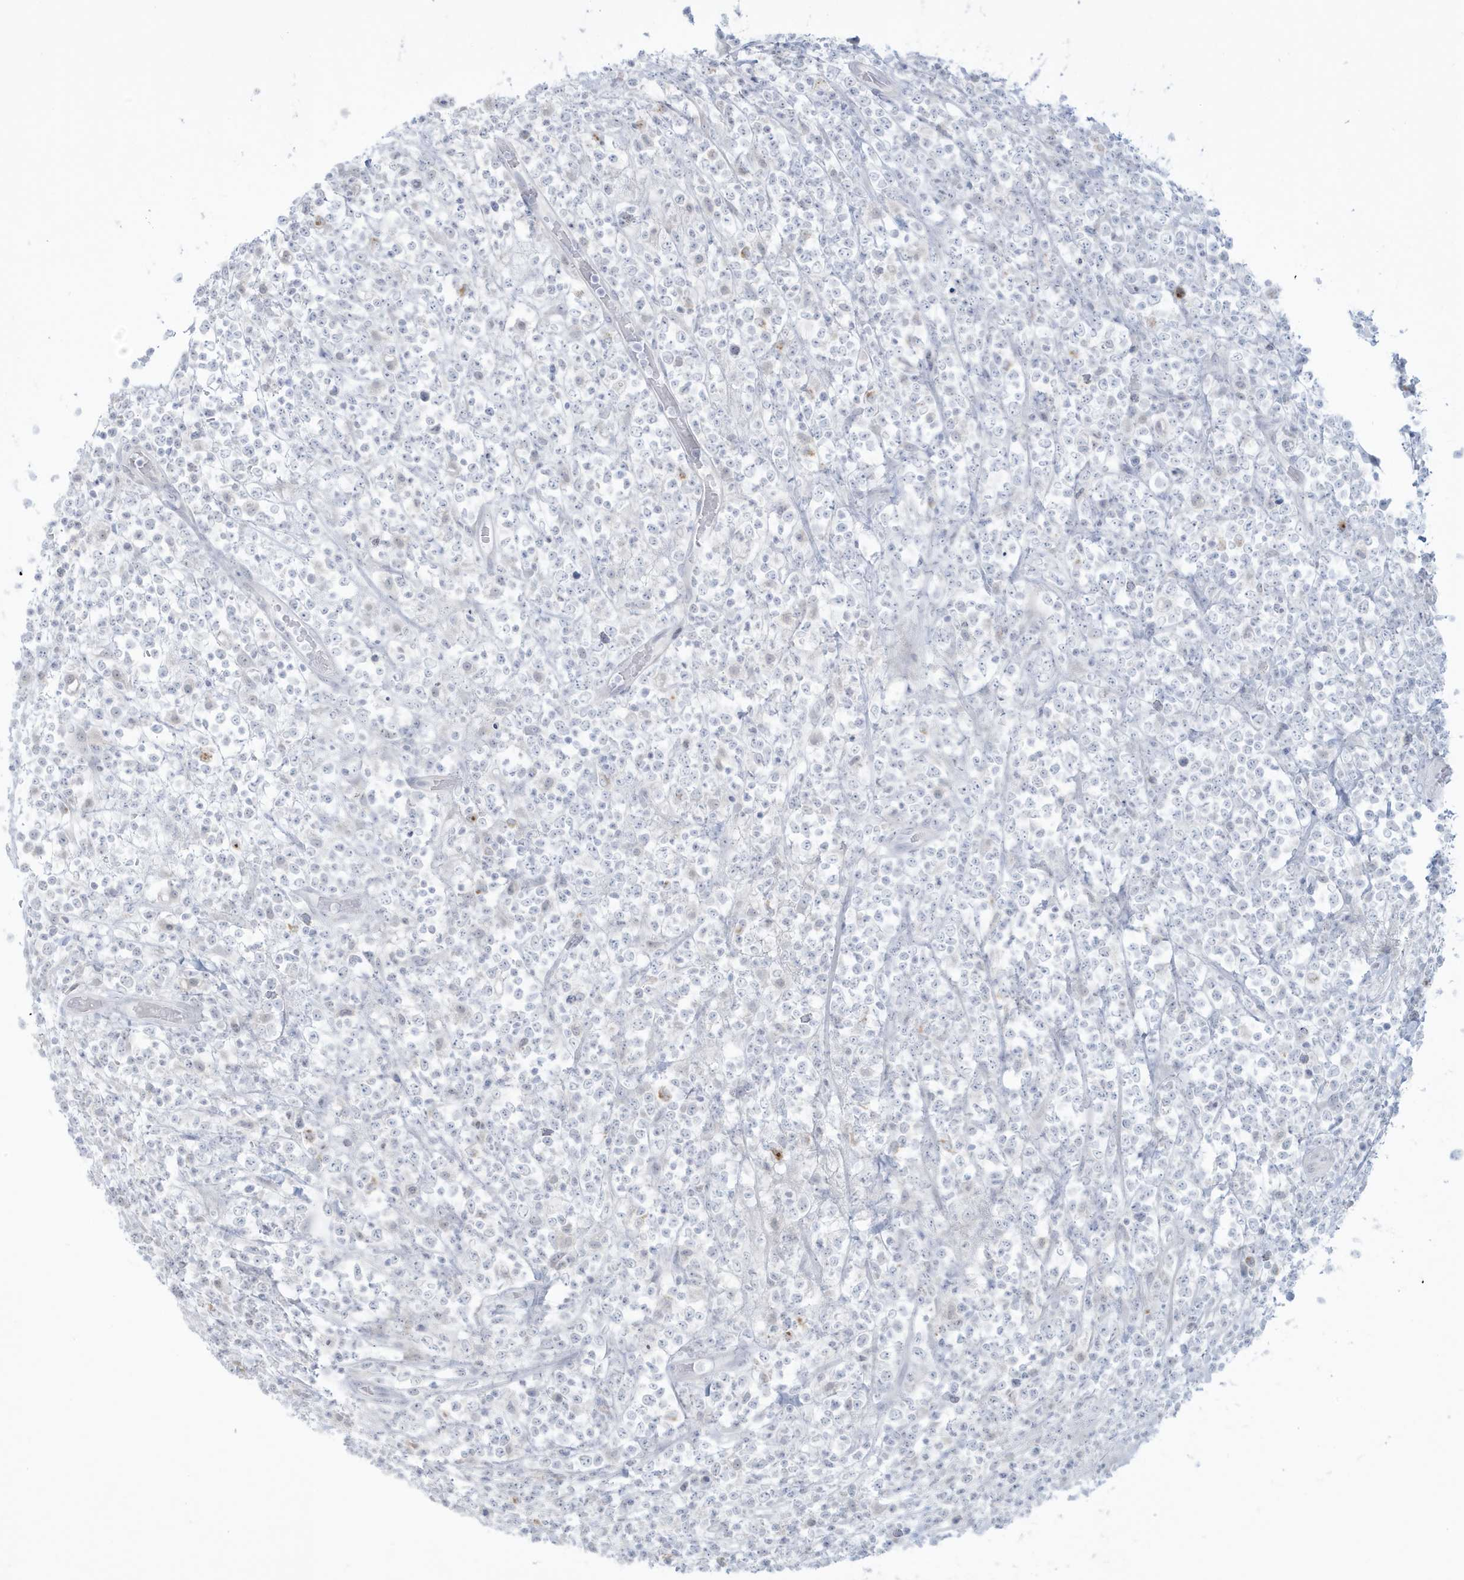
{"staining": {"intensity": "negative", "quantity": "none", "location": "none"}, "tissue": "lymphoma", "cell_type": "Tumor cells", "image_type": "cancer", "snomed": [{"axis": "morphology", "description": "Malignant lymphoma, non-Hodgkin's type, High grade"}, {"axis": "topography", "description": "Colon"}], "caption": "The IHC image has no significant staining in tumor cells of lymphoma tissue.", "gene": "HERC6", "patient": {"sex": "female", "age": 53}}